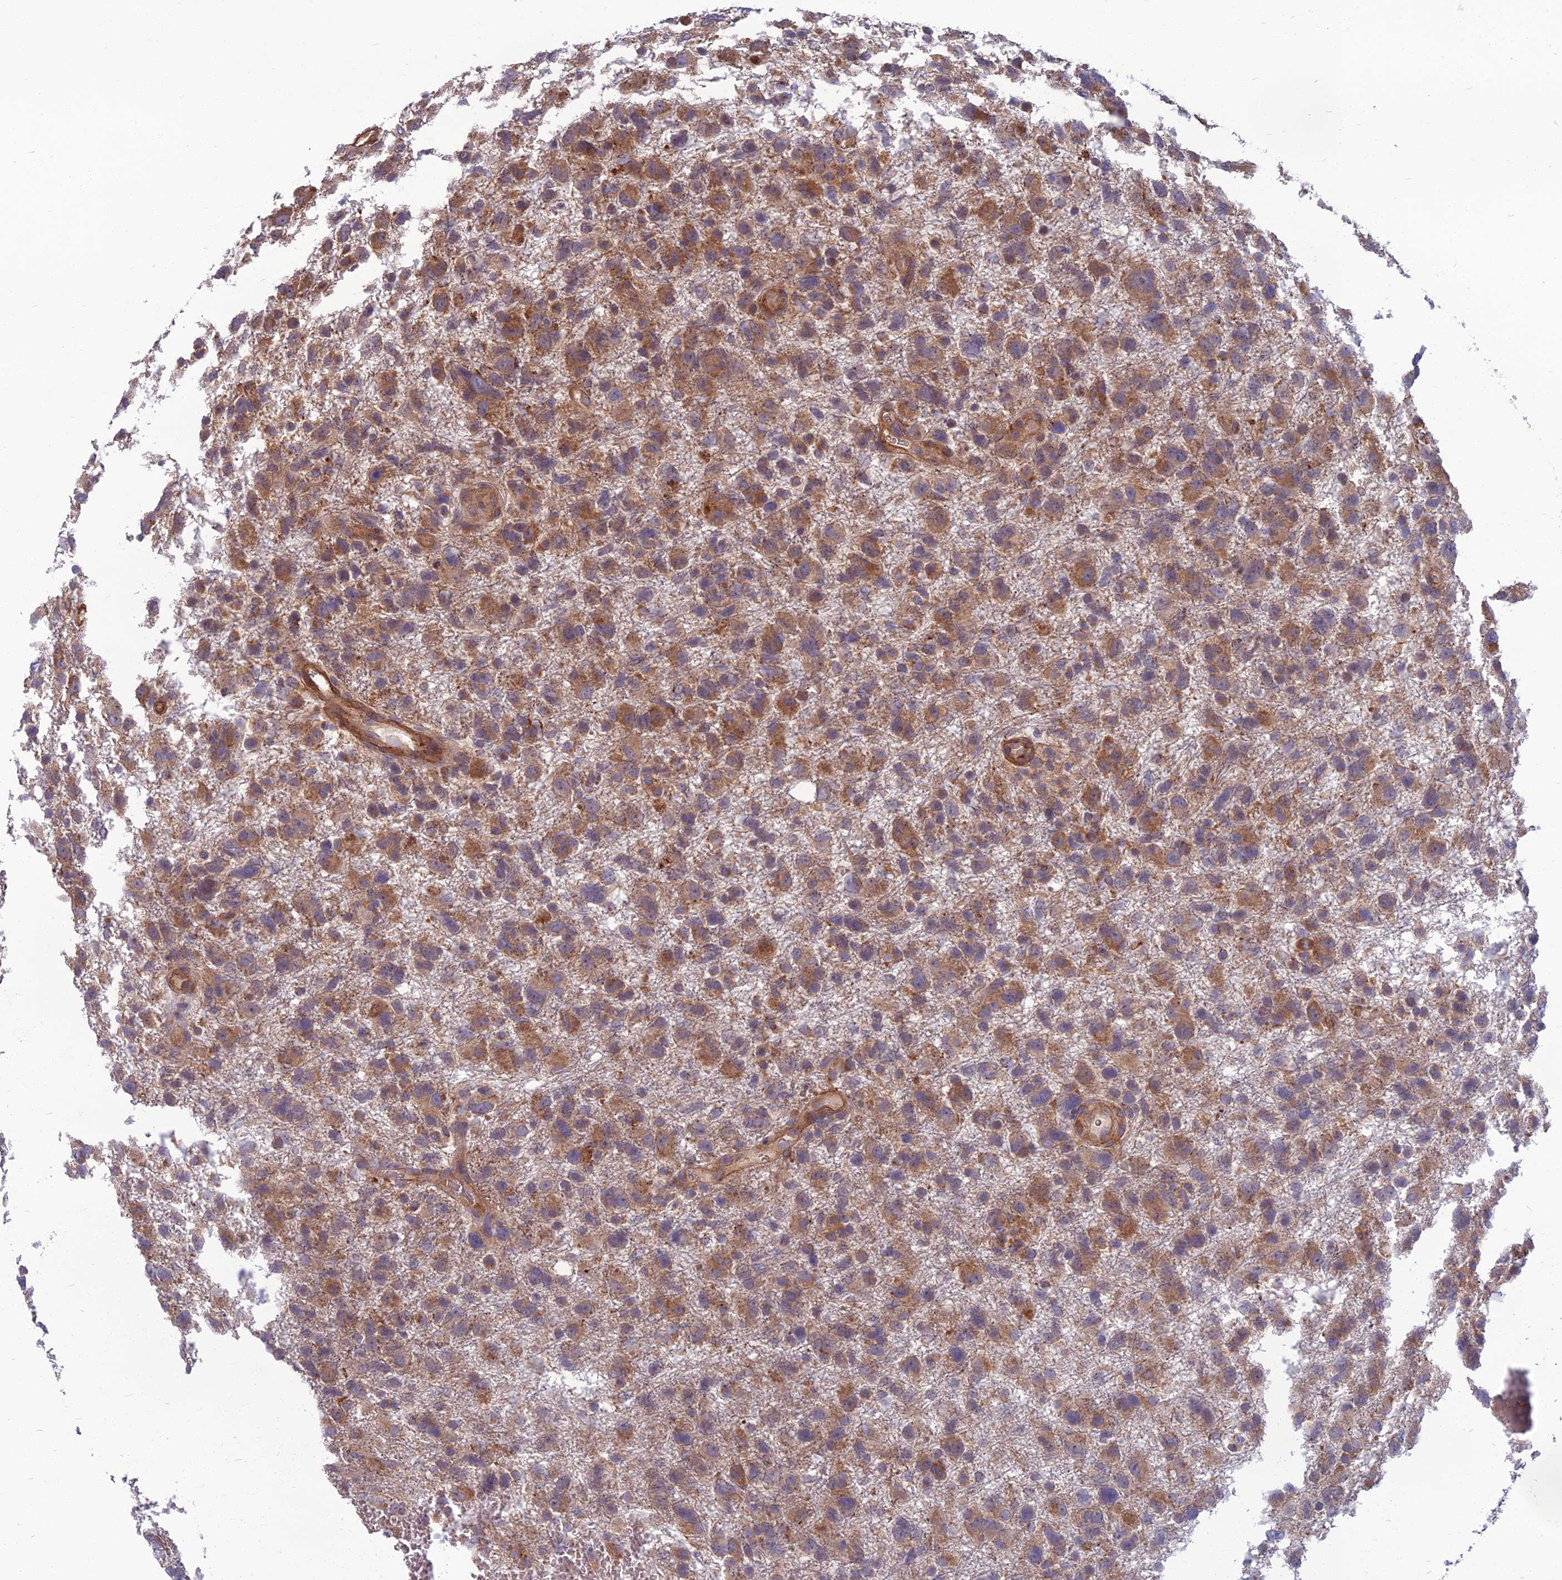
{"staining": {"intensity": "moderate", "quantity": ">75%", "location": "cytoplasmic/membranous"}, "tissue": "glioma", "cell_type": "Tumor cells", "image_type": "cancer", "snomed": [{"axis": "morphology", "description": "Glioma, malignant, High grade"}, {"axis": "topography", "description": "Brain"}], "caption": "Immunohistochemical staining of human glioma reveals medium levels of moderate cytoplasmic/membranous protein staining in approximately >75% of tumor cells. (DAB (3,3'-diaminobenzidine) = brown stain, brightfield microscopy at high magnification).", "gene": "WDR24", "patient": {"sex": "male", "age": 61}}